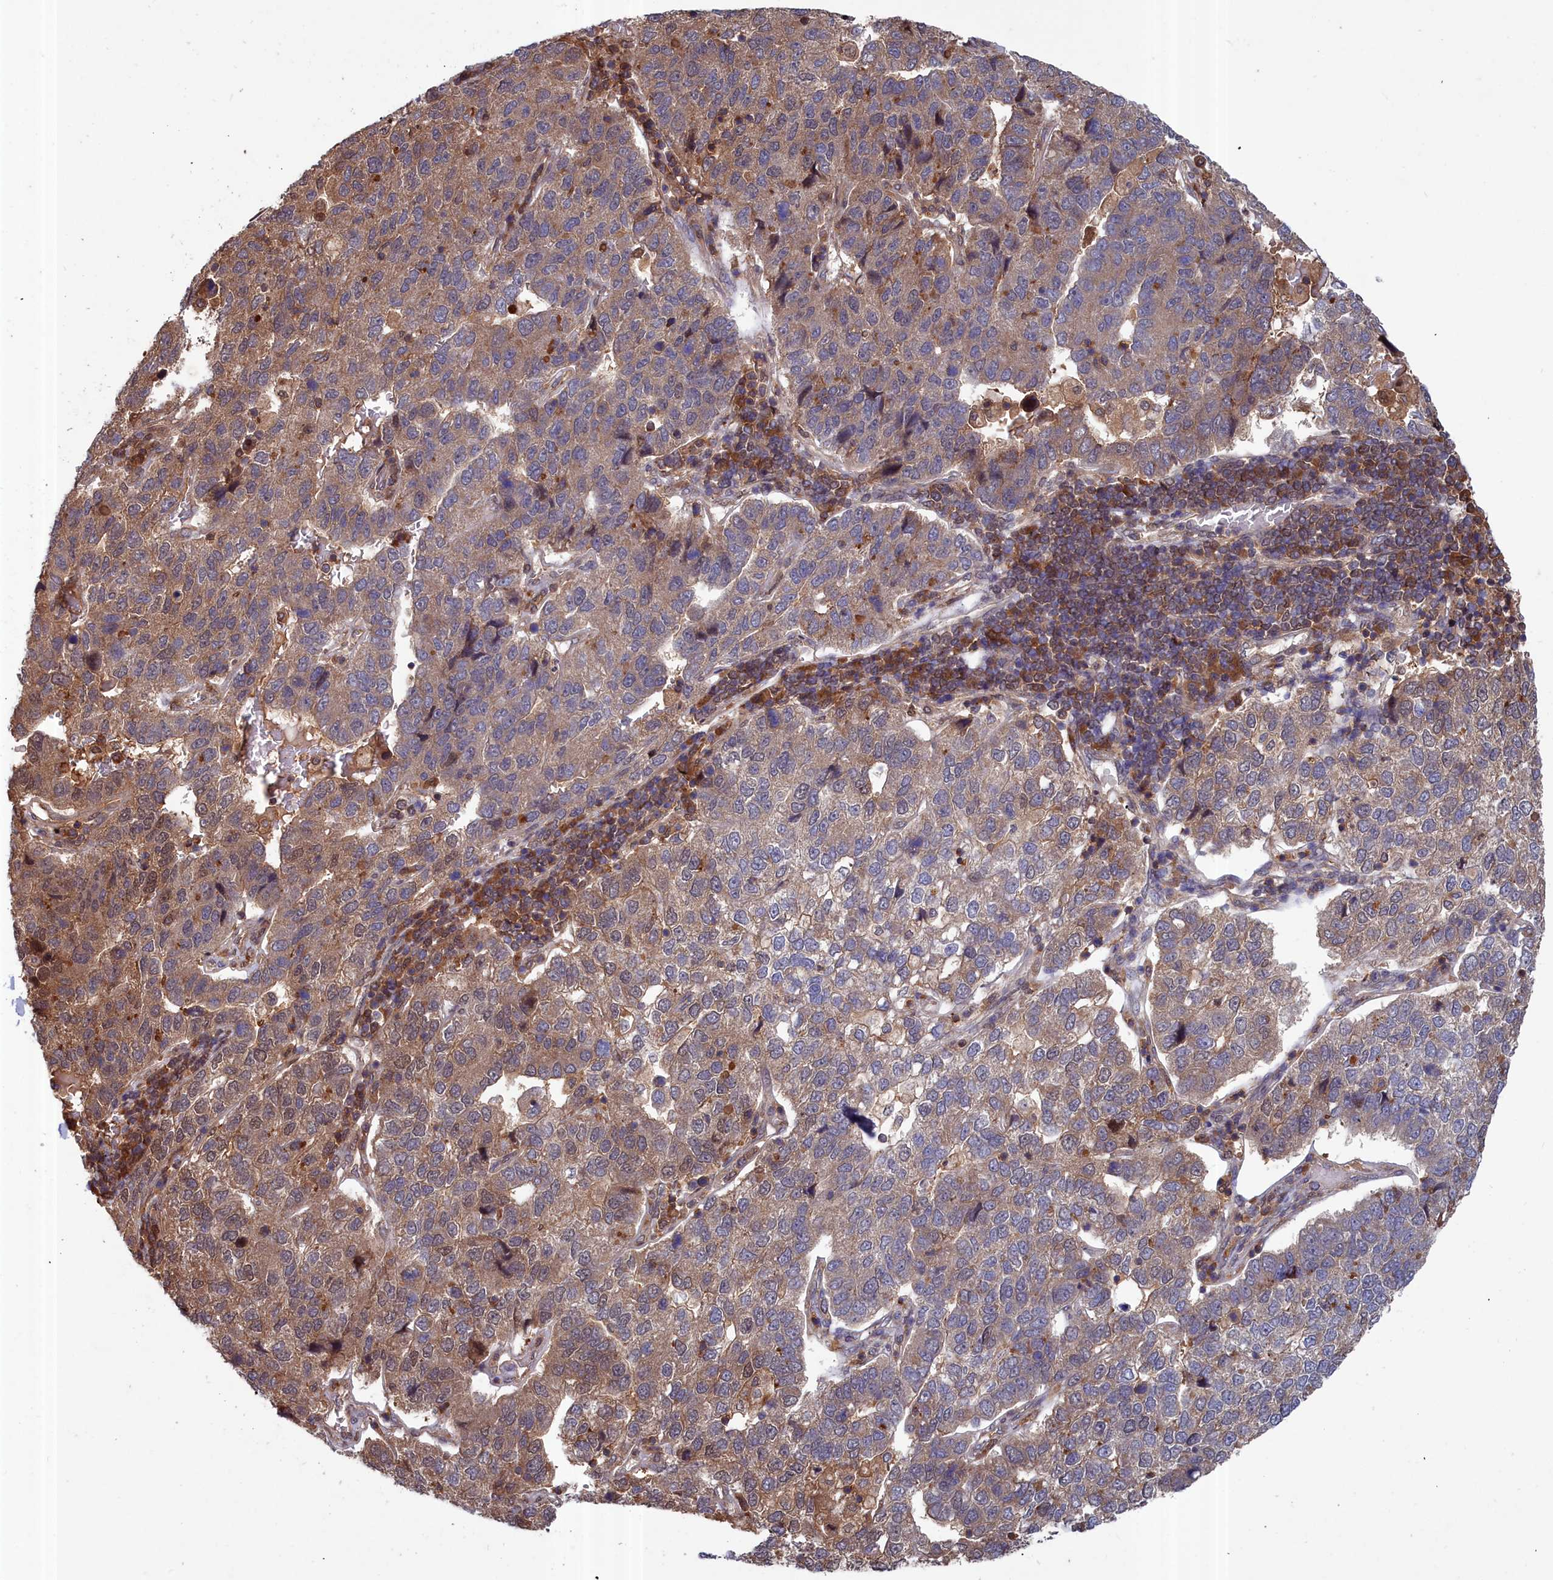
{"staining": {"intensity": "moderate", "quantity": "25%-75%", "location": "cytoplasmic/membranous"}, "tissue": "pancreatic cancer", "cell_type": "Tumor cells", "image_type": "cancer", "snomed": [{"axis": "morphology", "description": "Adenocarcinoma, NOS"}, {"axis": "topography", "description": "Pancreas"}], "caption": "This is a micrograph of immunohistochemistry staining of pancreatic cancer (adenocarcinoma), which shows moderate expression in the cytoplasmic/membranous of tumor cells.", "gene": "GFRA2", "patient": {"sex": "female", "age": 61}}